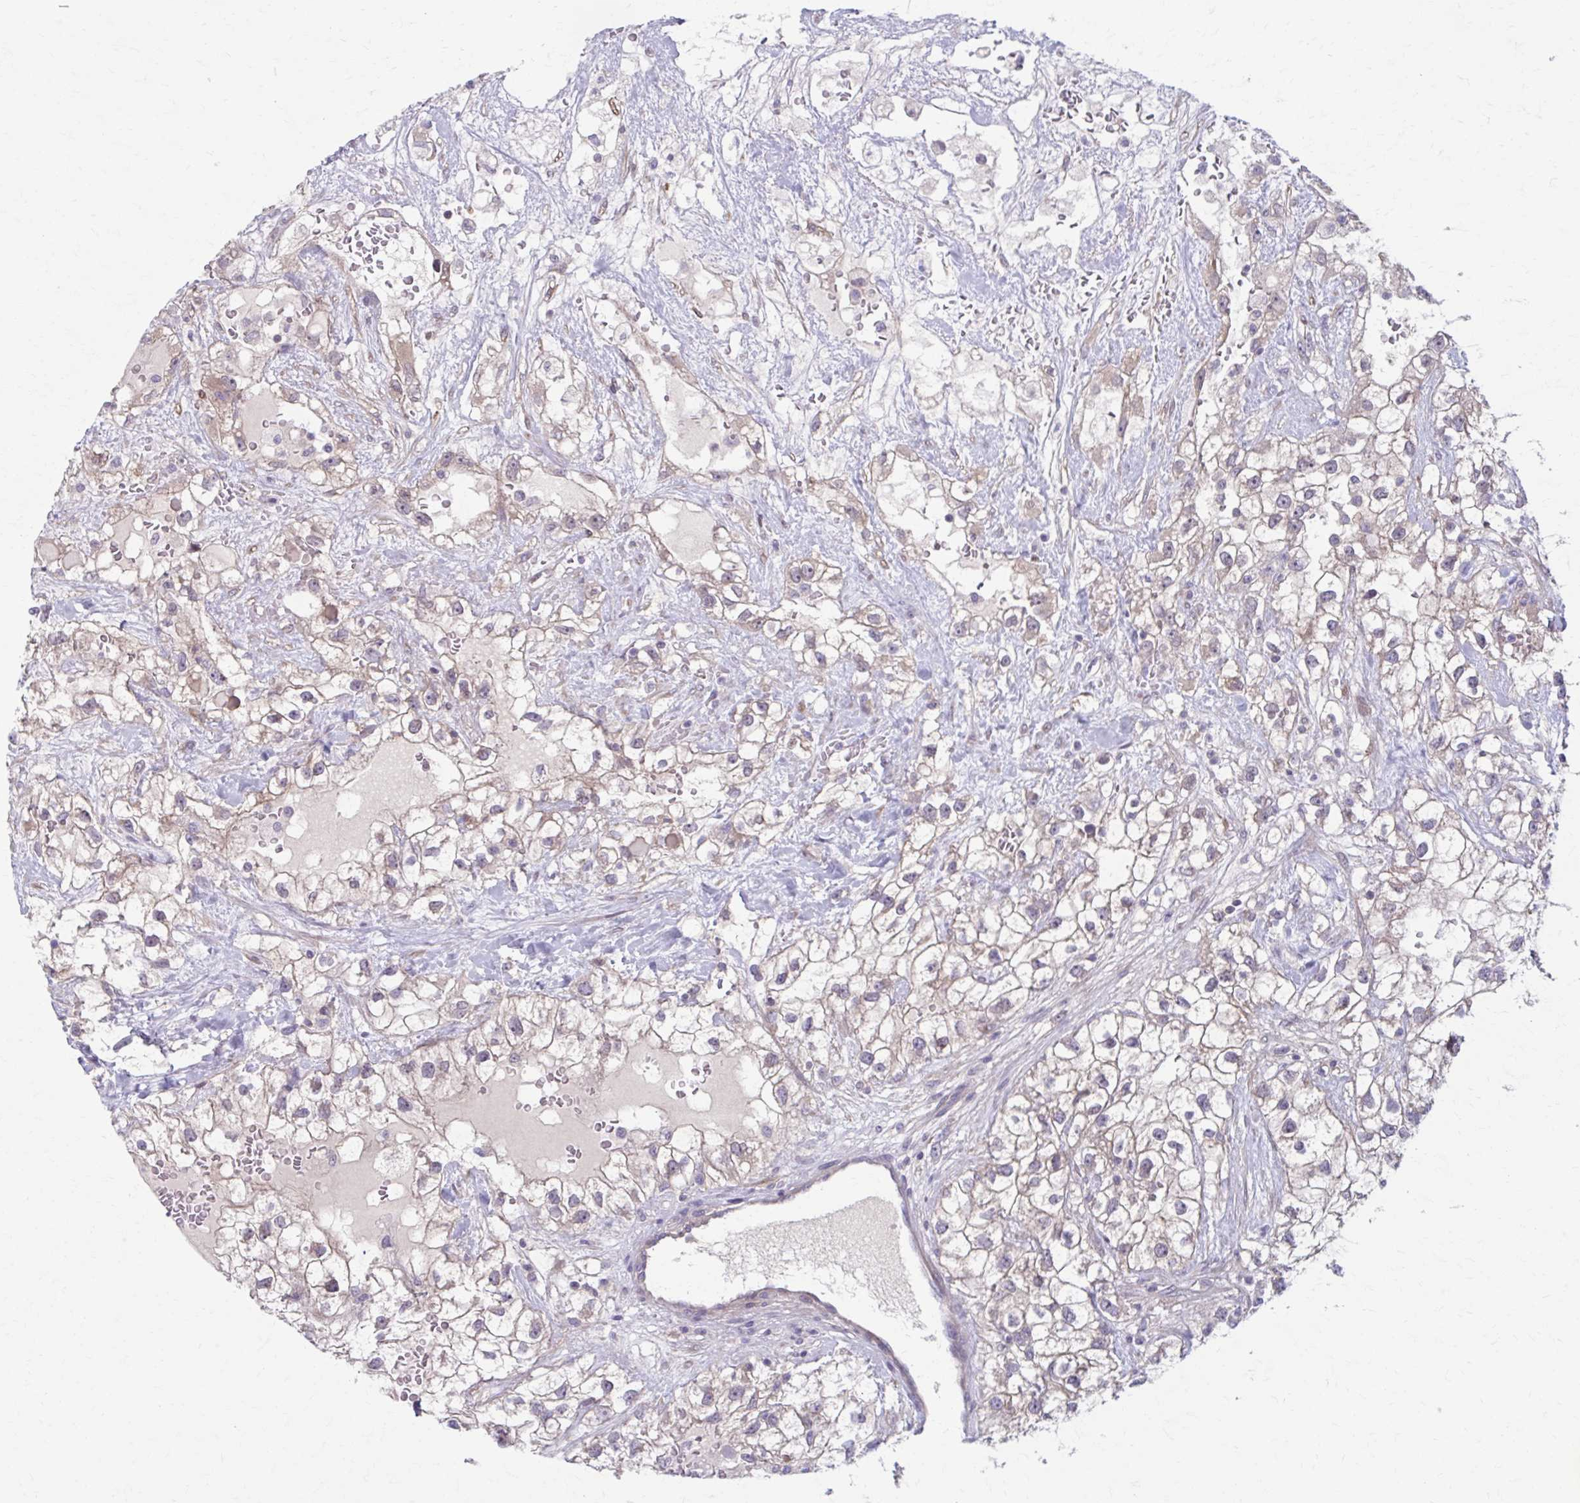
{"staining": {"intensity": "weak", "quantity": ">75%", "location": "cytoplasmic/membranous"}, "tissue": "renal cancer", "cell_type": "Tumor cells", "image_type": "cancer", "snomed": [{"axis": "morphology", "description": "Adenocarcinoma, NOS"}, {"axis": "topography", "description": "Kidney"}], "caption": "This is an image of immunohistochemistry (IHC) staining of renal cancer, which shows weak staining in the cytoplasmic/membranous of tumor cells.", "gene": "CHST3", "patient": {"sex": "male", "age": 59}}